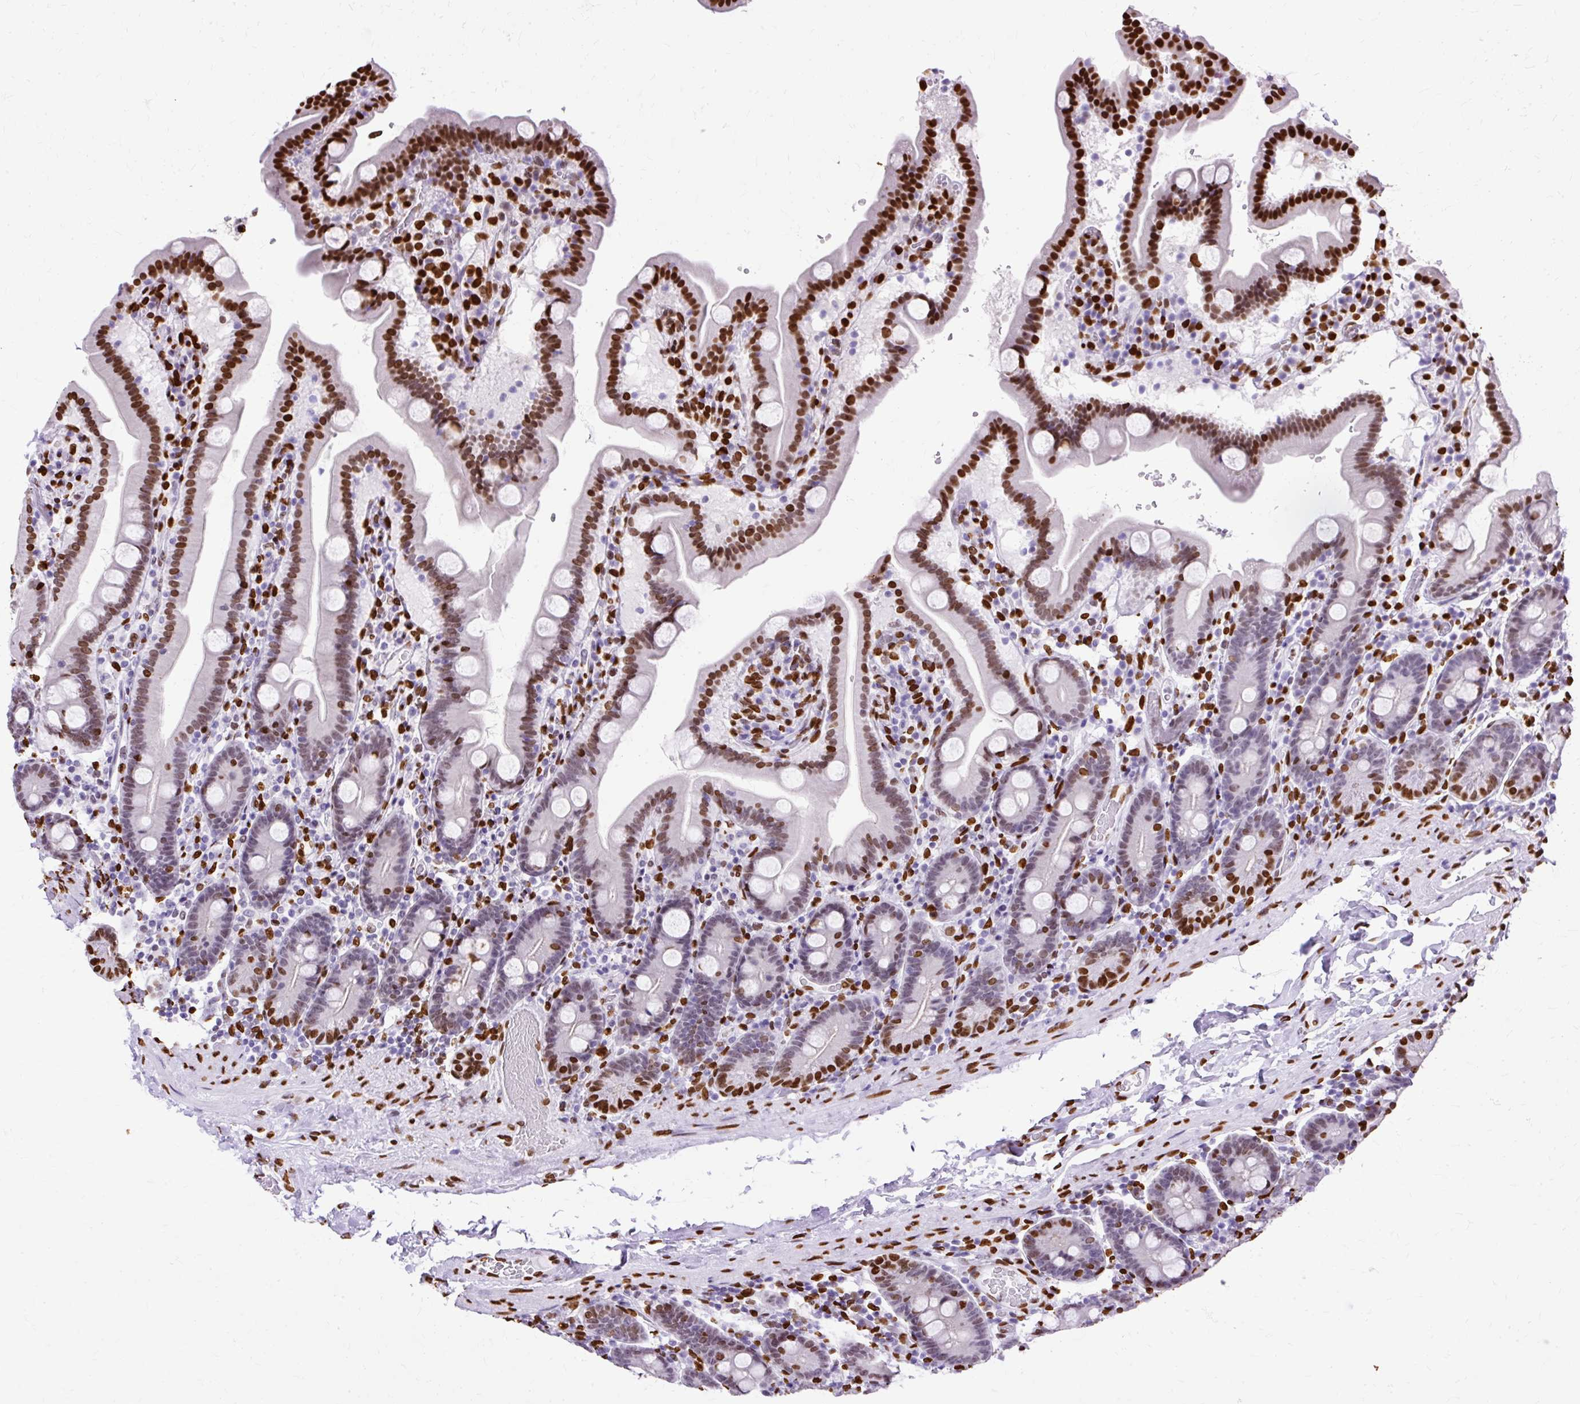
{"staining": {"intensity": "strong", "quantity": ">75%", "location": "nuclear"}, "tissue": "duodenum", "cell_type": "Glandular cells", "image_type": "normal", "snomed": [{"axis": "morphology", "description": "Normal tissue, NOS"}, {"axis": "topography", "description": "Duodenum"}], "caption": "The immunohistochemical stain shows strong nuclear expression in glandular cells of benign duodenum. (DAB IHC with brightfield microscopy, high magnification).", "gene": "TMEM184C", "patient": {"sex": "male", "age": 55}}